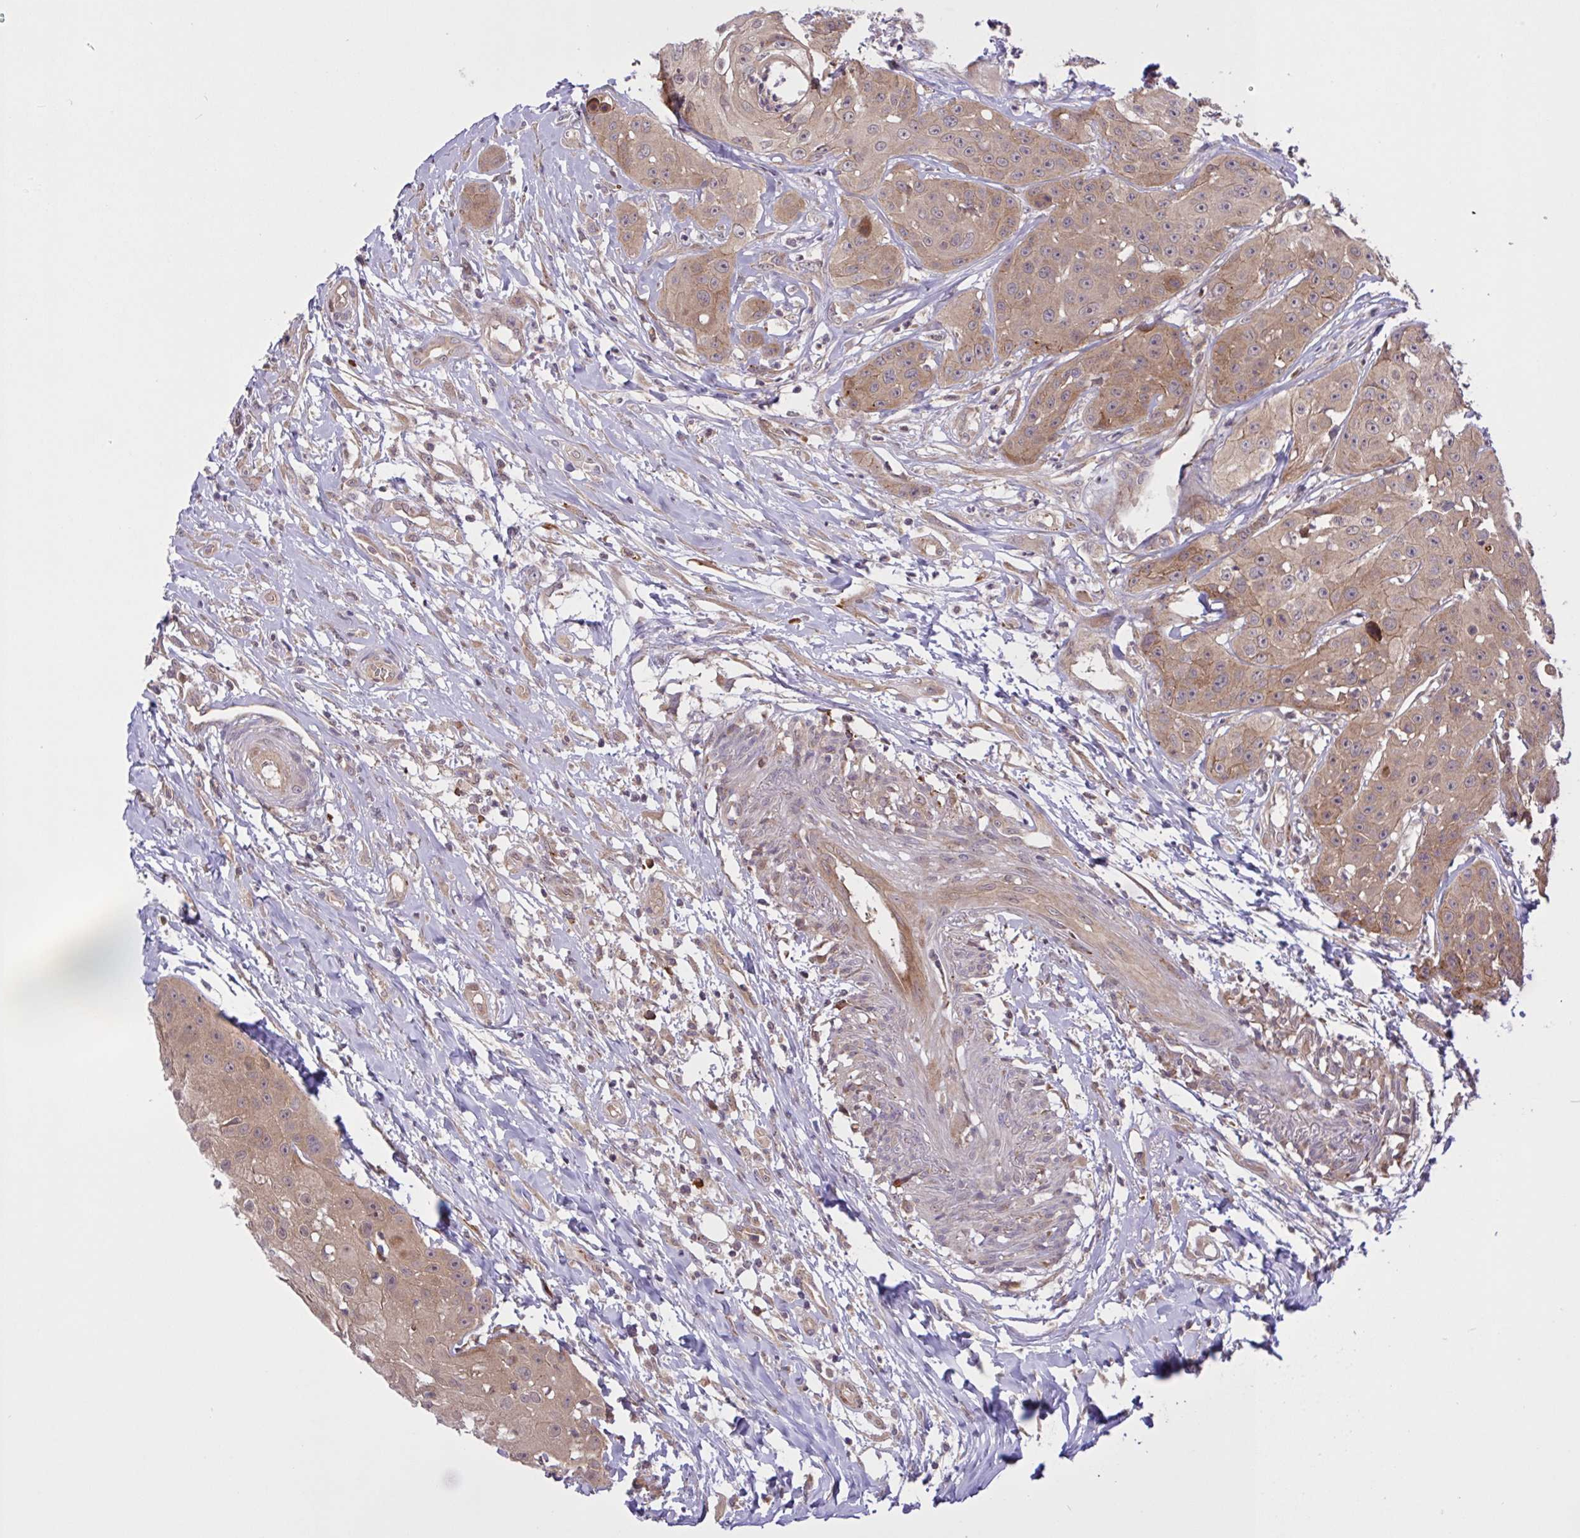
{"staining": {"intensity": "moderate", "quantity": ">75%", "location": "cytoplasmic/membranous"}, "tissue": "head and neck cancer", "cell_type": "Tumor cells", "image_type": "cancer", "snomed": [{"axis": "morphology", "description": "Squamous cell carcinoma, NOS"}, {"axis": "topography", "description": "Head-Neck"}], "caption": "IHC image of human head and neck squamous cell carcinoma stained for a protein (brown), which demonstrates medium levels of moderate cytoplasmic/membranous positivity in approximately >75% of tumor cells.", "gene": "INTS10", "patient": {"sex": "male", "age": 83}}